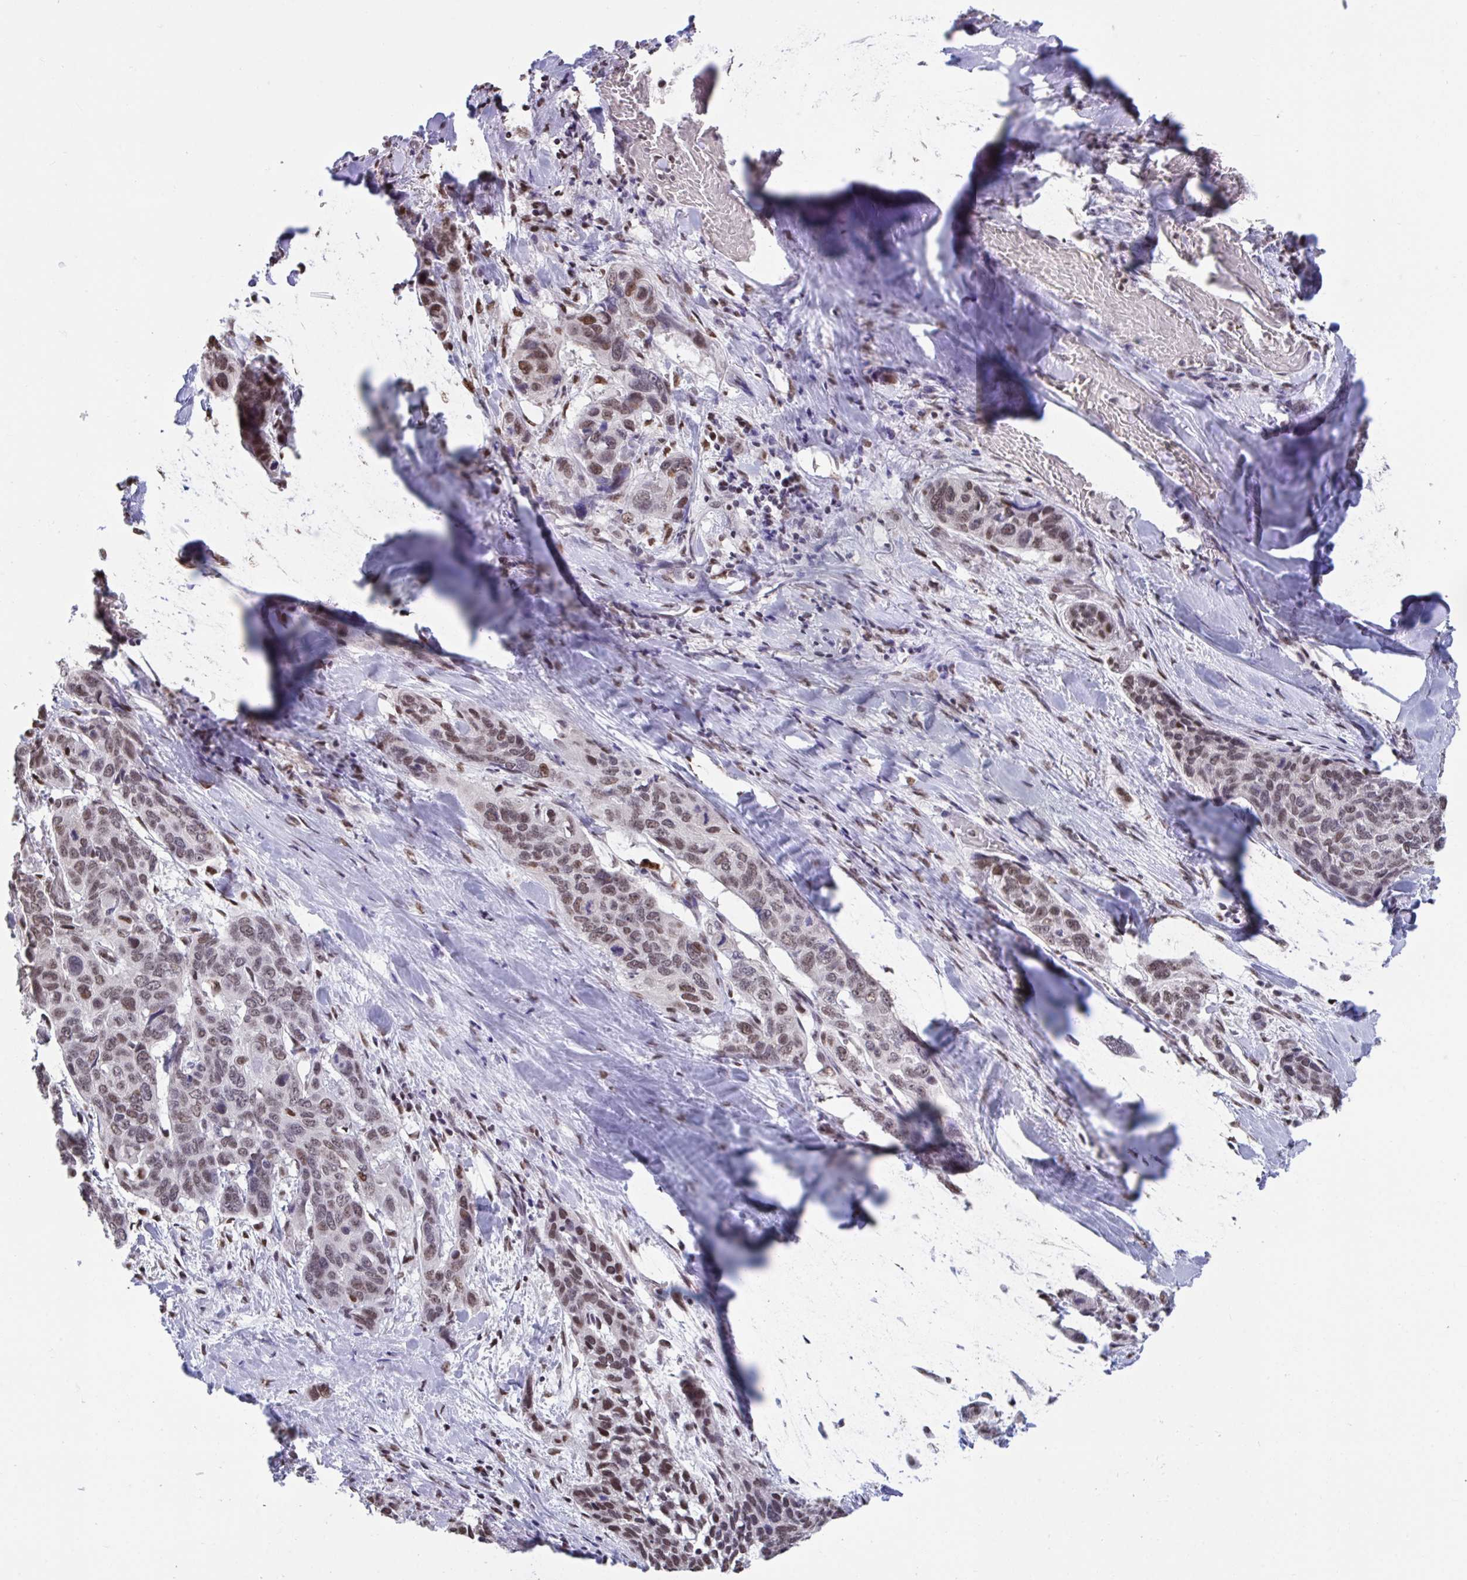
{"staining": {"intensity": "moderate", "quantity": ">75%", "location": "nuclear"}, "tissue": "lung cancer", "cell_type": "Tumor cells", "image_type": "cancer", "snomed": [{"axis": "morphology", "description": "Squamous cell carcinoma, NOS"}, {"axis": "morphology", "description": "Squamous cell carcinoma, metastatic, NOS"}, {"axis": "topography", "description": "Lymph node"}, {"axis": "topography", "description": "Lung"}], "caption": "An image of lung metastatic squamous cell carcinoma stained for a protein shows moderate nuclear brown staining in tumor cells.", "gene": "HNRNPDL", "patient": {"sex": "male", "age": 41}}